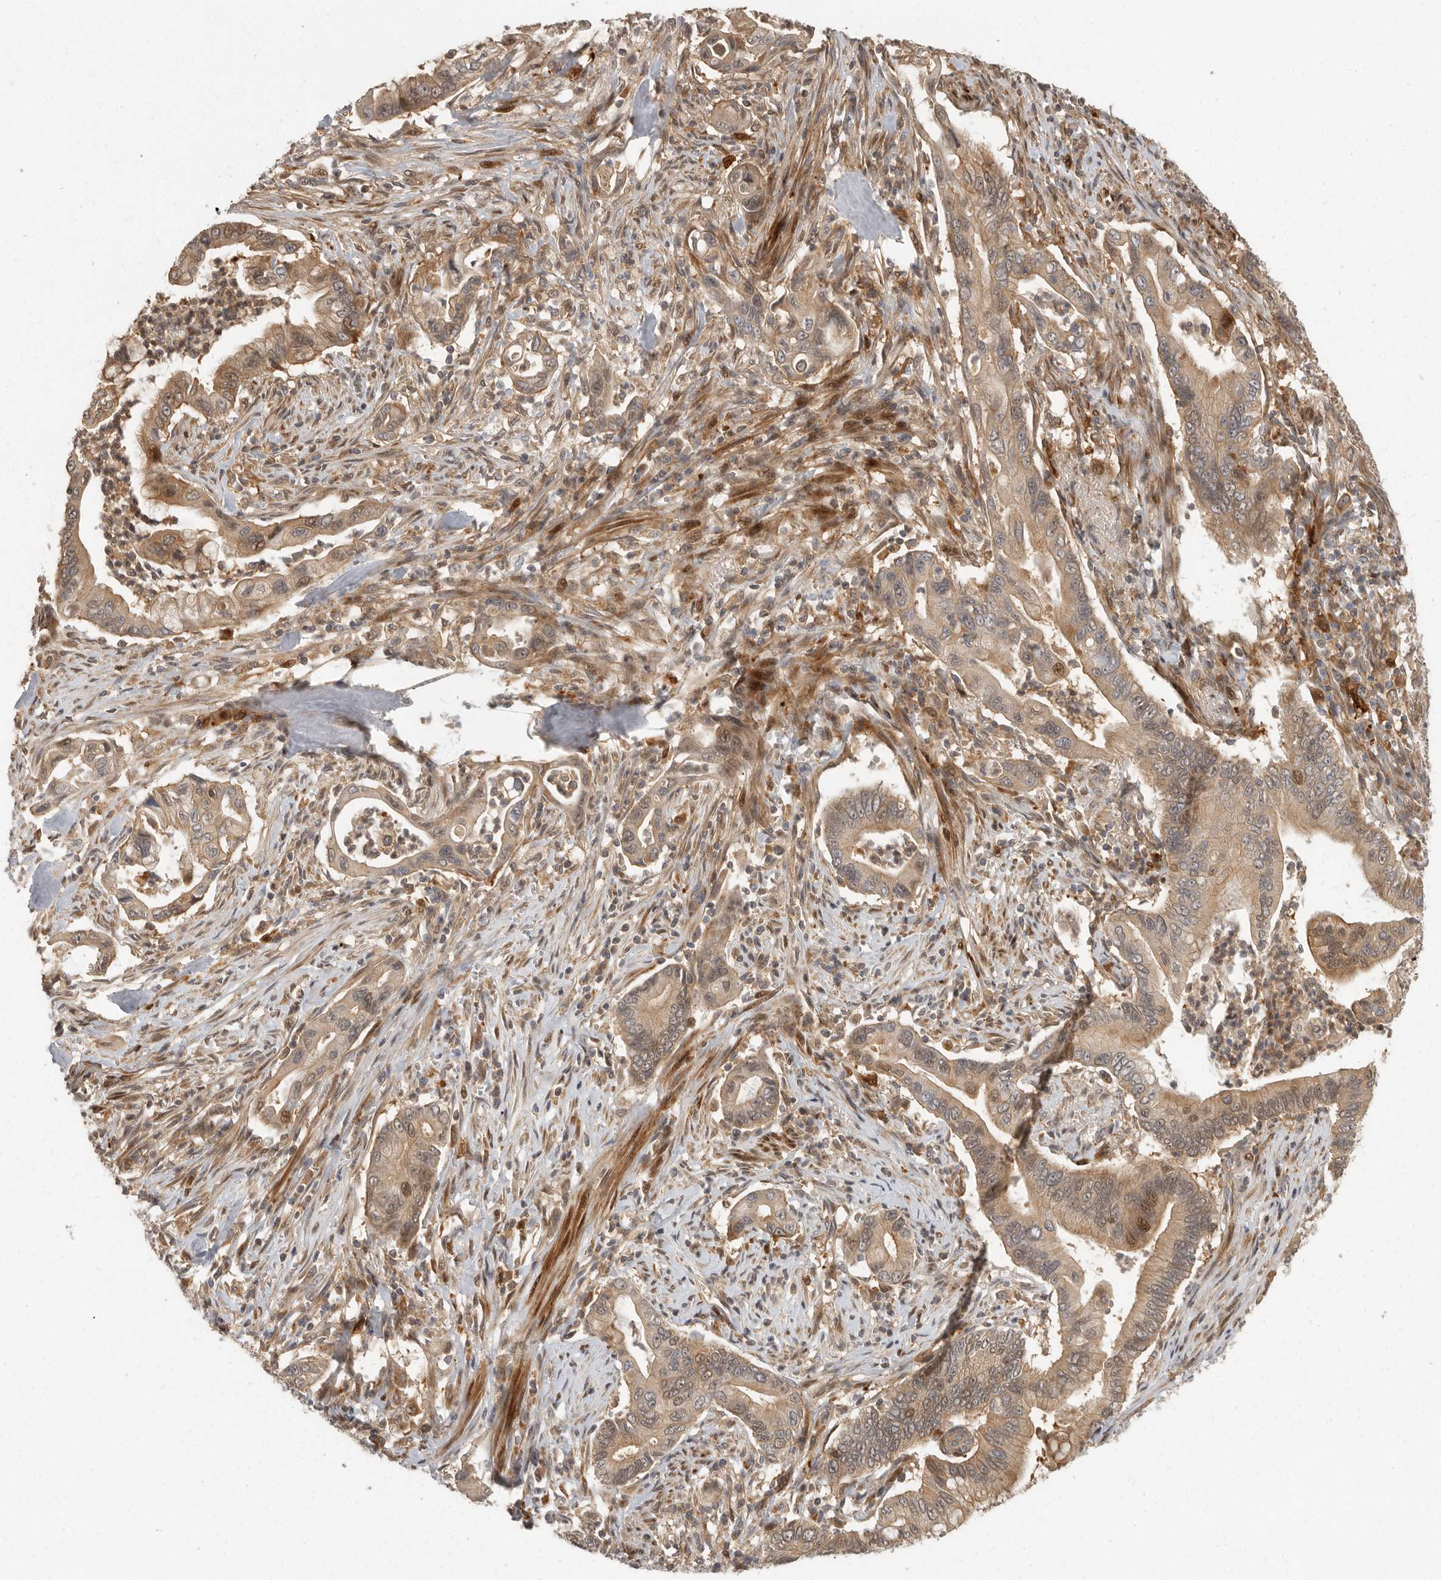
{"staining": {"intensity": "weak", "quantity": ">75%", "location": "cytoplasmic/membranous"}, "tissue": "pancreatic cancer", "cell_type": "Tumor cells", "image_type": "cancer", "snomed": [{"axis": "morphology", "description": "Adenocarcinoma, NOS"}, {"axis": "topography", "description": "Pancreas"}], "caption": "Protein analysis of adenocarcinoma (pancreatic) tissue displays weak cytoplasmic/membranous positivity in about >75% of tumor cells. Immunohistochemistry stains the protein in brown and the nuclei are stained blue.", "gene": "SWT1", "patient": {"sex": "male", "age": 78}}